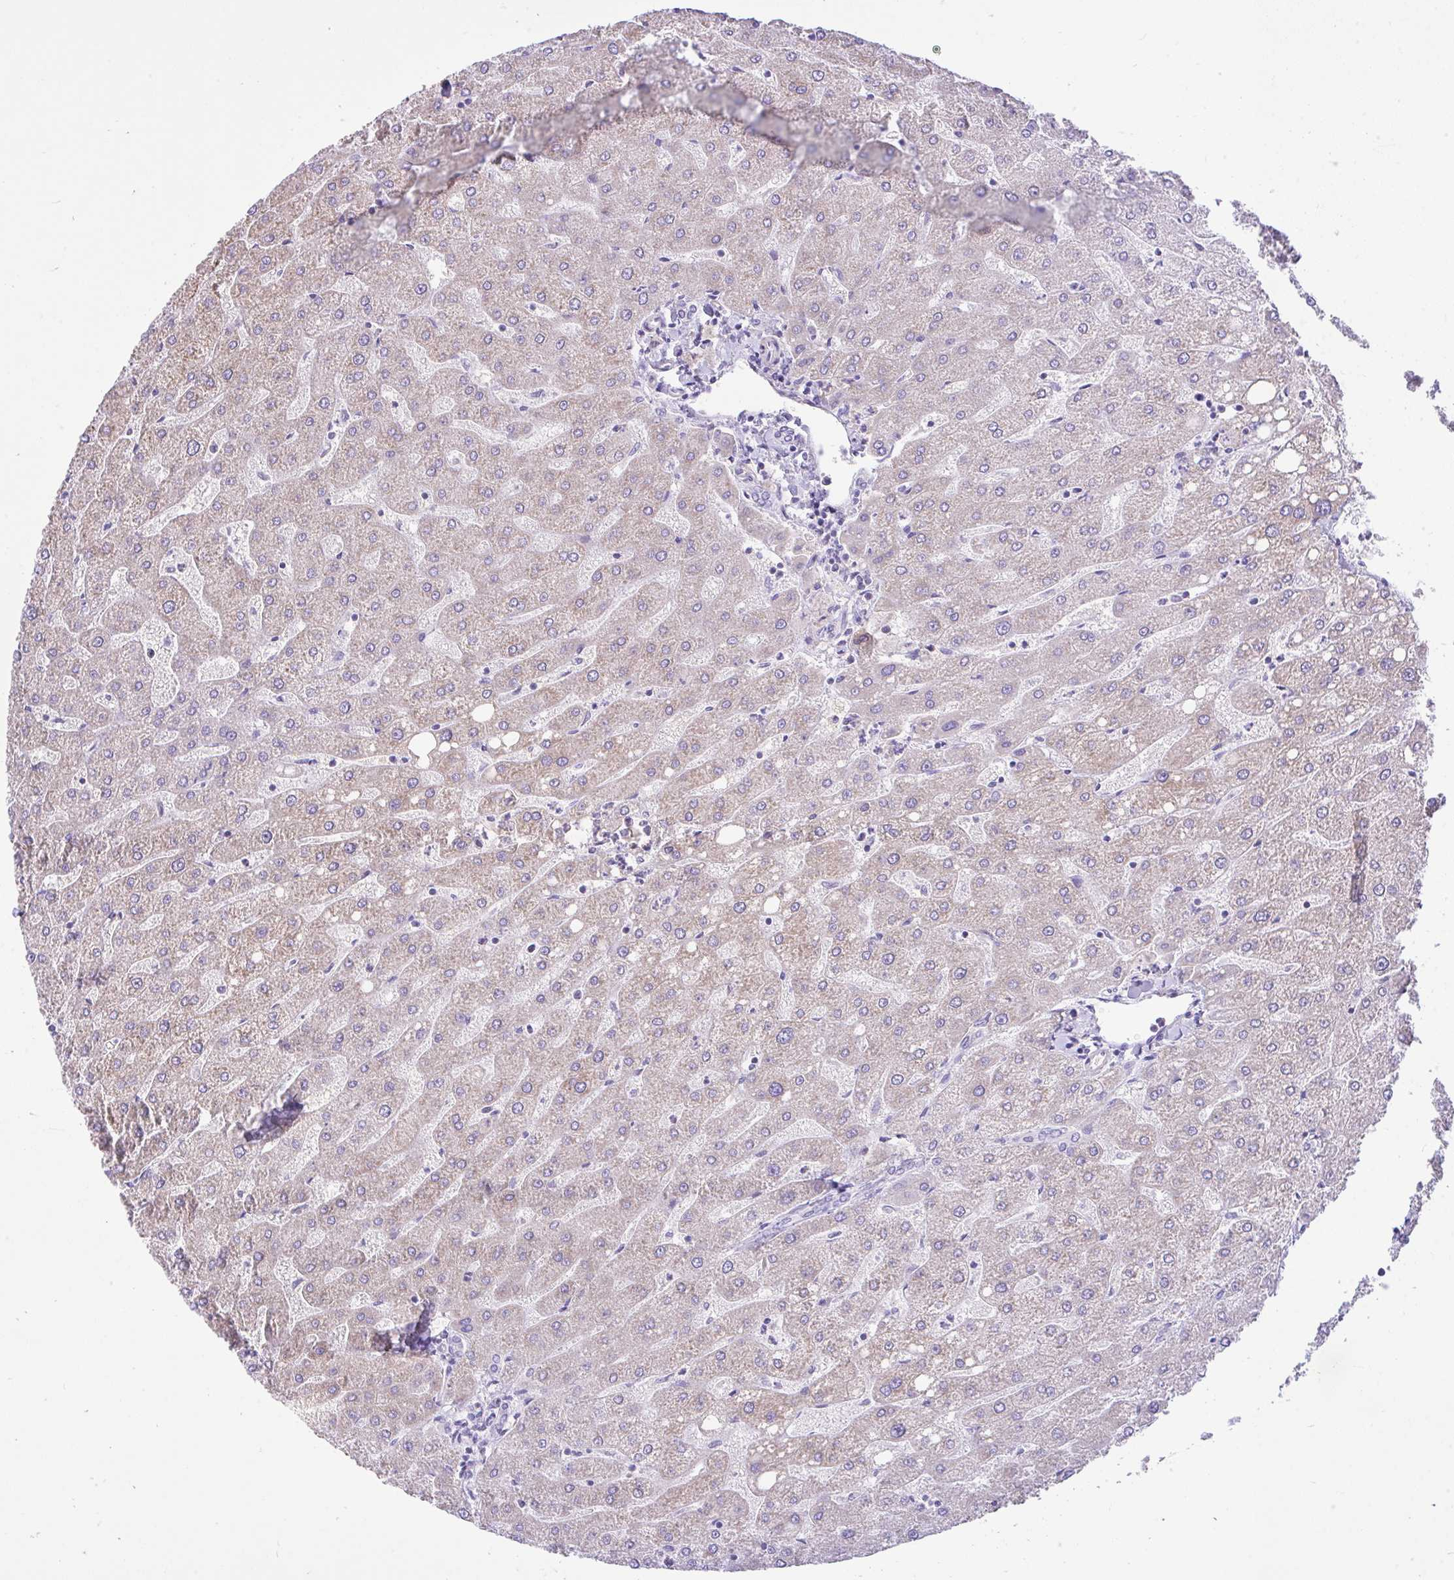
{"staining": {"intensity": "negative", "quantity": "none", "location": "none"}, "tissue": "liver", "cell_type": "Cholangiocytes", "image_type": "normal", "snomed": [{"axis": "morphology", "description": "Normal tissue, NOS"}, {"axis": "topography", "description": "Liver"}], "caption": "DAB immunohistochemical staining of normal liver reveals no significant staining in cholangiocytes. (DAB immunohistochemistry visualized using brightfield microscopy, high magnification).", "gene": "EEF1A1", "patient": {"sex": "male", "age": 67}}